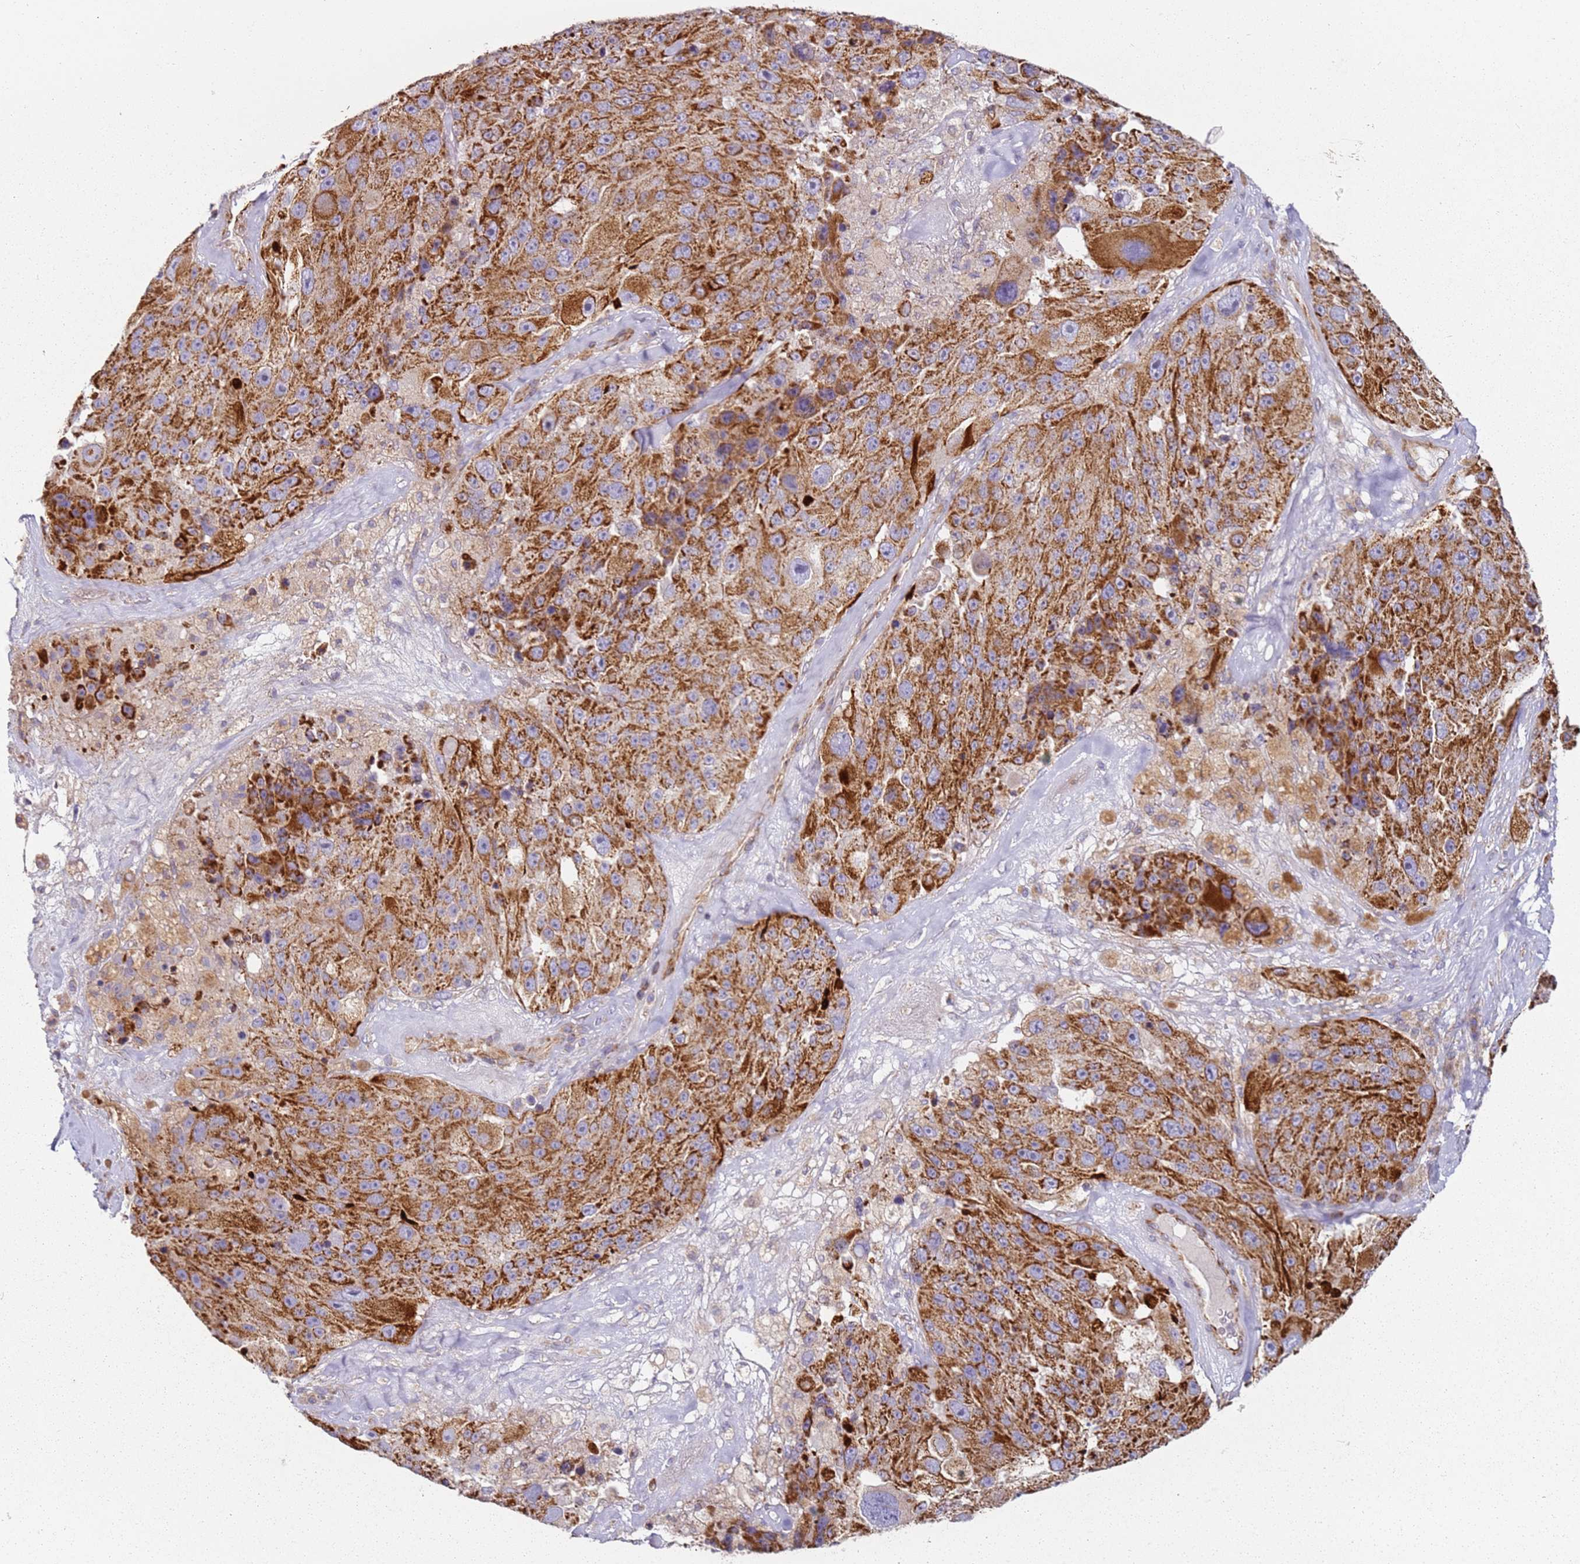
{"staining": {"intensity": "strong", "quantity": ">75%", "location": "cytoplasmic/membranous"}, "tissue": "melanoma", "cell_type": "Tumor cells", "image_type": "cancer", "snomed": [{"axis": "morphology", "description": "Malignant melanoma, Metastatic site"}, {"axis": "topography", "description": "Lymph node"}], "caption": "Brown immunohistochemical staining in melanoma displays strong cytoplasmic/membranous expression in approximately >75% of tumor cells. The protein is stained brown, and the nuclei are stained in blue (DAB IHC with brightfield microscopy, high magnification).", "gene": "ALS2", "patient": {"sex": "male", "age": 62}}